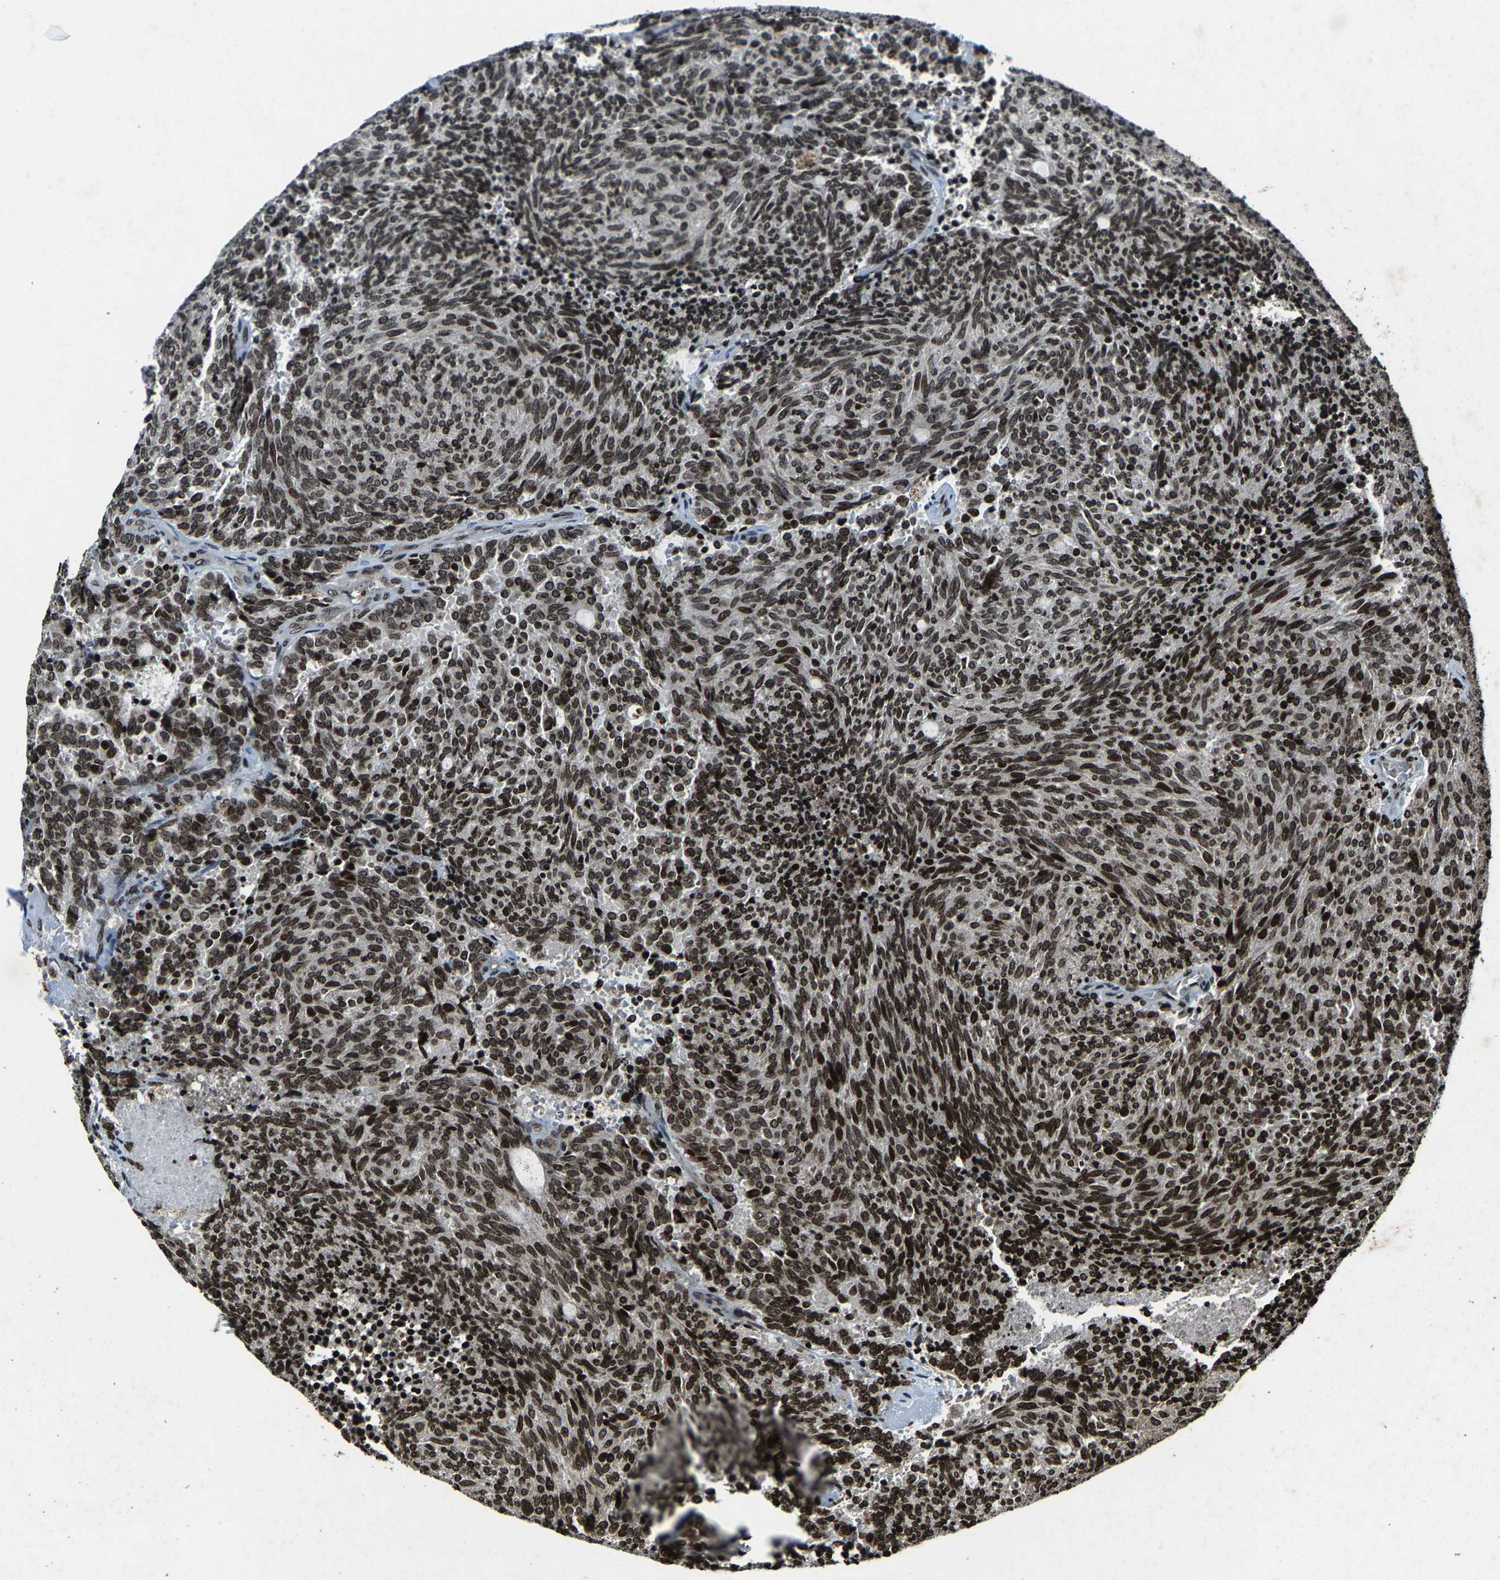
{"staining": {"intensity": "strong", "quantity": ">75%", "location": "nuclear"}, "tissue": "carcinoid", "cell_type": "Tumor cells", "image_type": "cancer", "snomed": [{"axis": "morphology", "description": "Carcinoid, malignant, NOS"}, {"axis": "topography", "description": "Pancreas"}], "caption": "Carcinoid stained with a brown dye shows strong nuclear positive expression in about >75% of tumor cells.", "gene": "H4C1", "patient": {"sex": "female", "age": 54}}